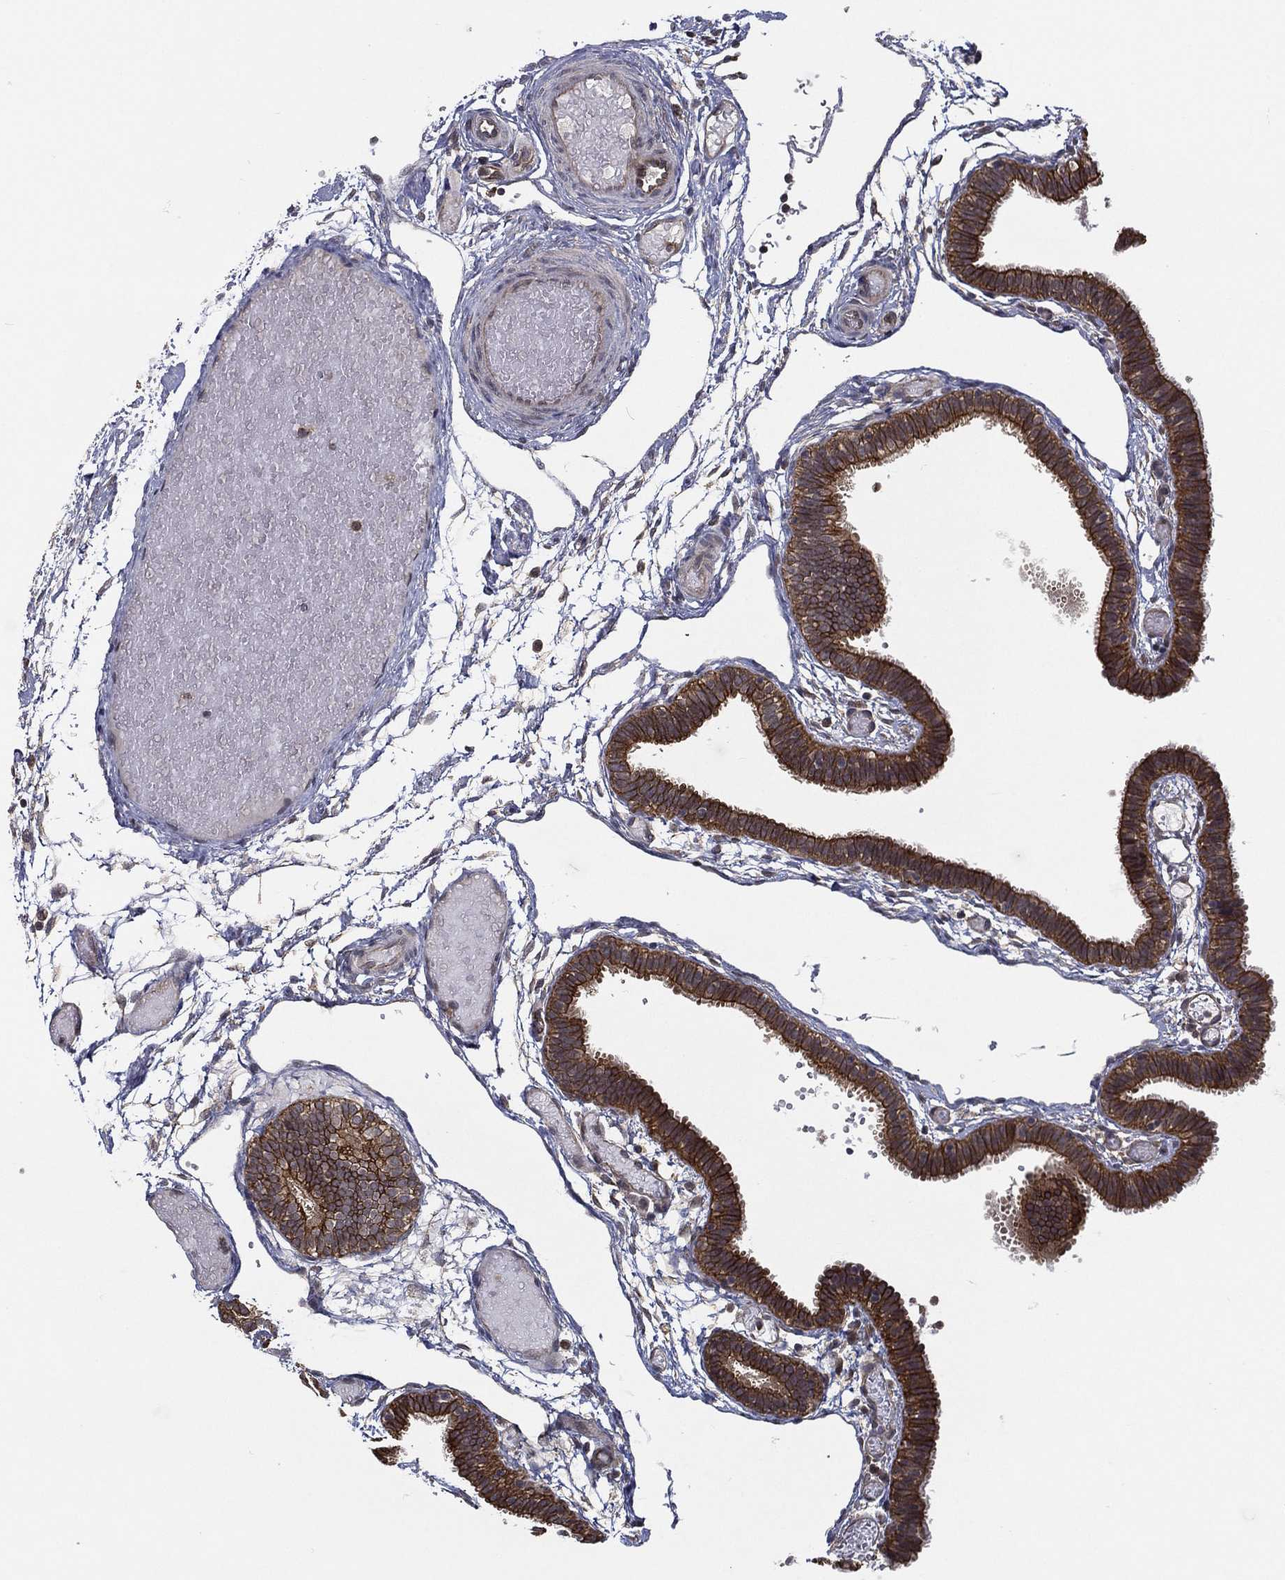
{"staining": {"intensity": "moderate", "quantity": "25%-75%", "location": "cytoplasmic/membranous"}, "tissue": "fallopian tube", "cell_type": "Glandular cells", "image_type": "normal", "snomed": [{"axis": "morphology", "description": "Normal tissue, NOS"}, {"axis": "topography", "description": "Fallopian tube"}], "caption": "A high-resolution image shows immunohistochemistry (IHC) staining of normal fallopian tube, which reveals moderate cytoplasmic/membranous positivity in approximately 25%-75% of glandular cells. The staining was performed using DAB (3,3'-diaminobenzidine) to visualize the protein expression in brown, while the nuclei were stained in blue with hematoxylin (Magnification: 20x).", "gene": "UACA", "patient": {"sex": "female", "age": 37}}